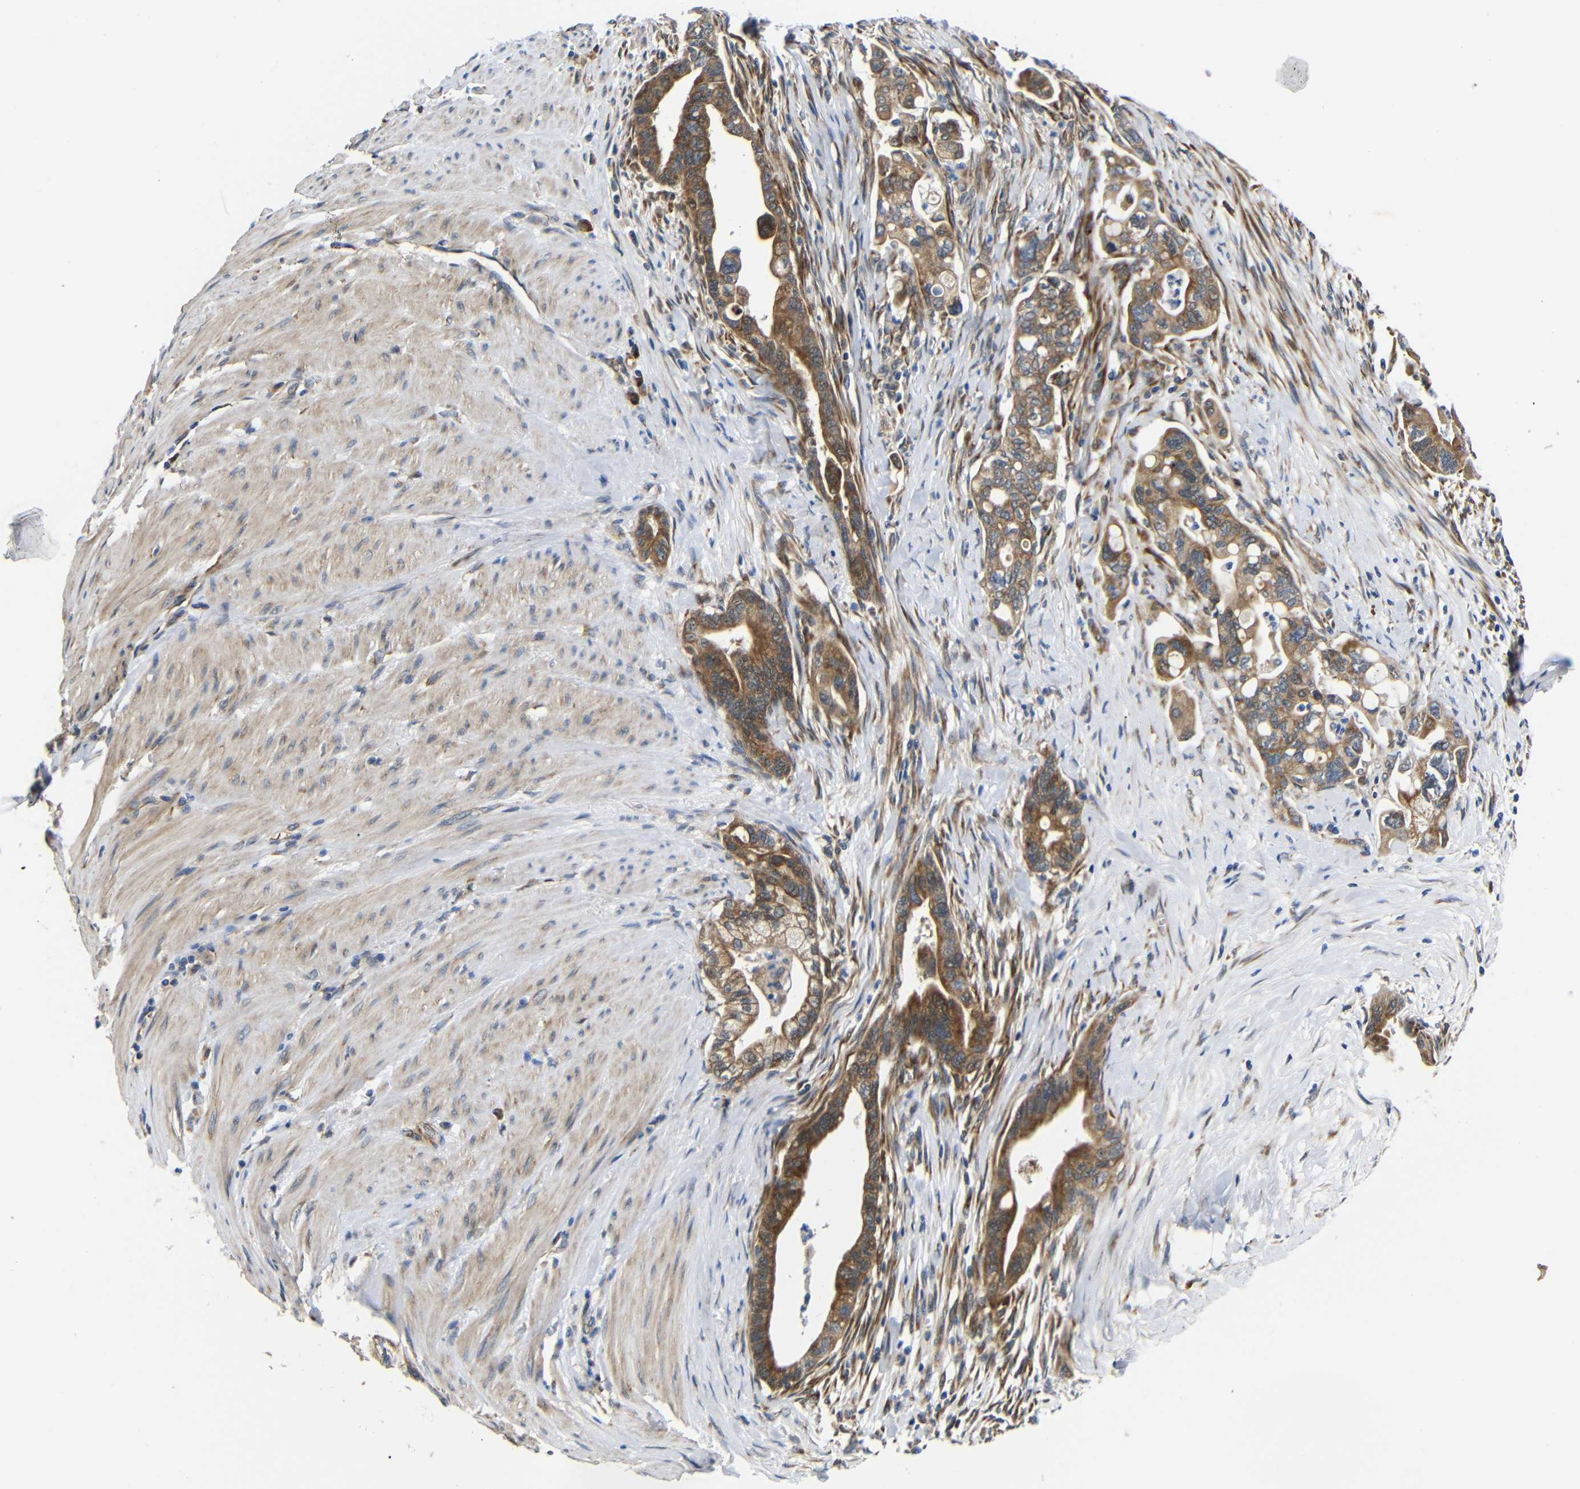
{"staining": {"intensity": "moderate", "quantity": ">75%", "location": "cytoplasmic/membranous"}, "tissue": "pancreatic cancer", "cell_type": "Tumor cells", "image_type": "cancer", "snomed": [{"axis": "morphology", "description": "Adenocarcinoma, NOS"}, {"axis": "topography", "description": "Pancreas"}], "caption": "Pancreatic adenocarcinoma tissue reveals moderate cytoplasmic/membranous staining in approximately >75% of tumor cells (IHC, brightfield microscopy, high magnification).", "gene": "KANK4", "patient": {"sex": "male", "age": 70}}